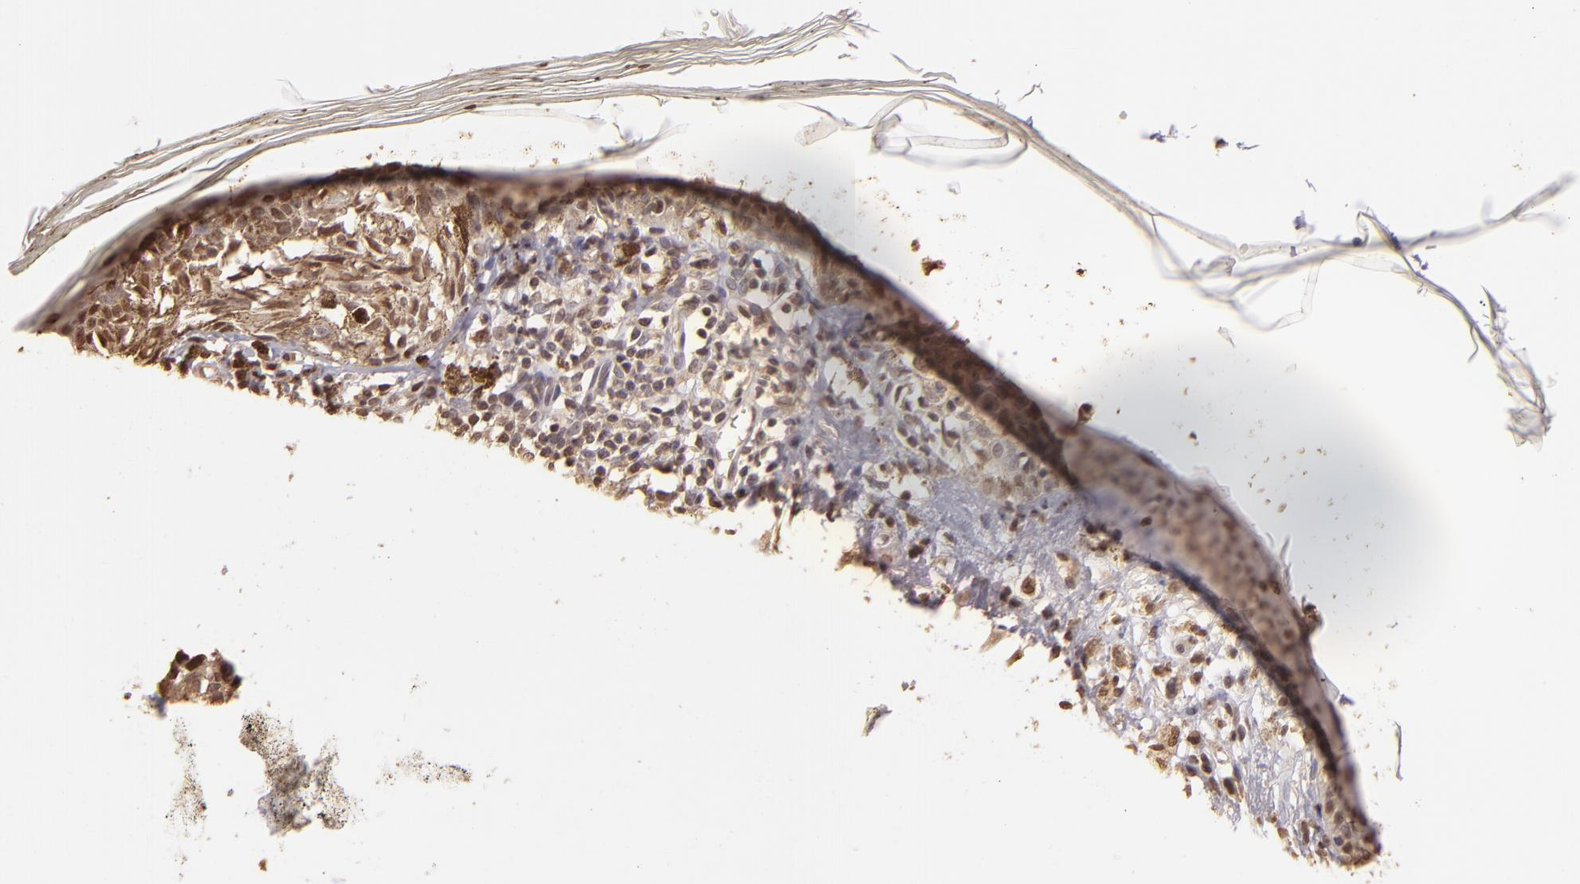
{"staining": {"intensity": "weak", "quantity": "<25%", "location": "cytoplasmic/membranous"}, "tissue": "melanoma", "cell_type": "Tumor cells", "image_type": "cancer", "snomed": [{"axis": "morphology", "description": "Malignant melanoma, NOS"}, {"axis": "topography", "description": "Skin"}], "caption": "Melanoma stained for a protein using IHC shows no staining tumor cells.", "gene": "ARPC2", "patient": {"sex": "male", "age": 88}}